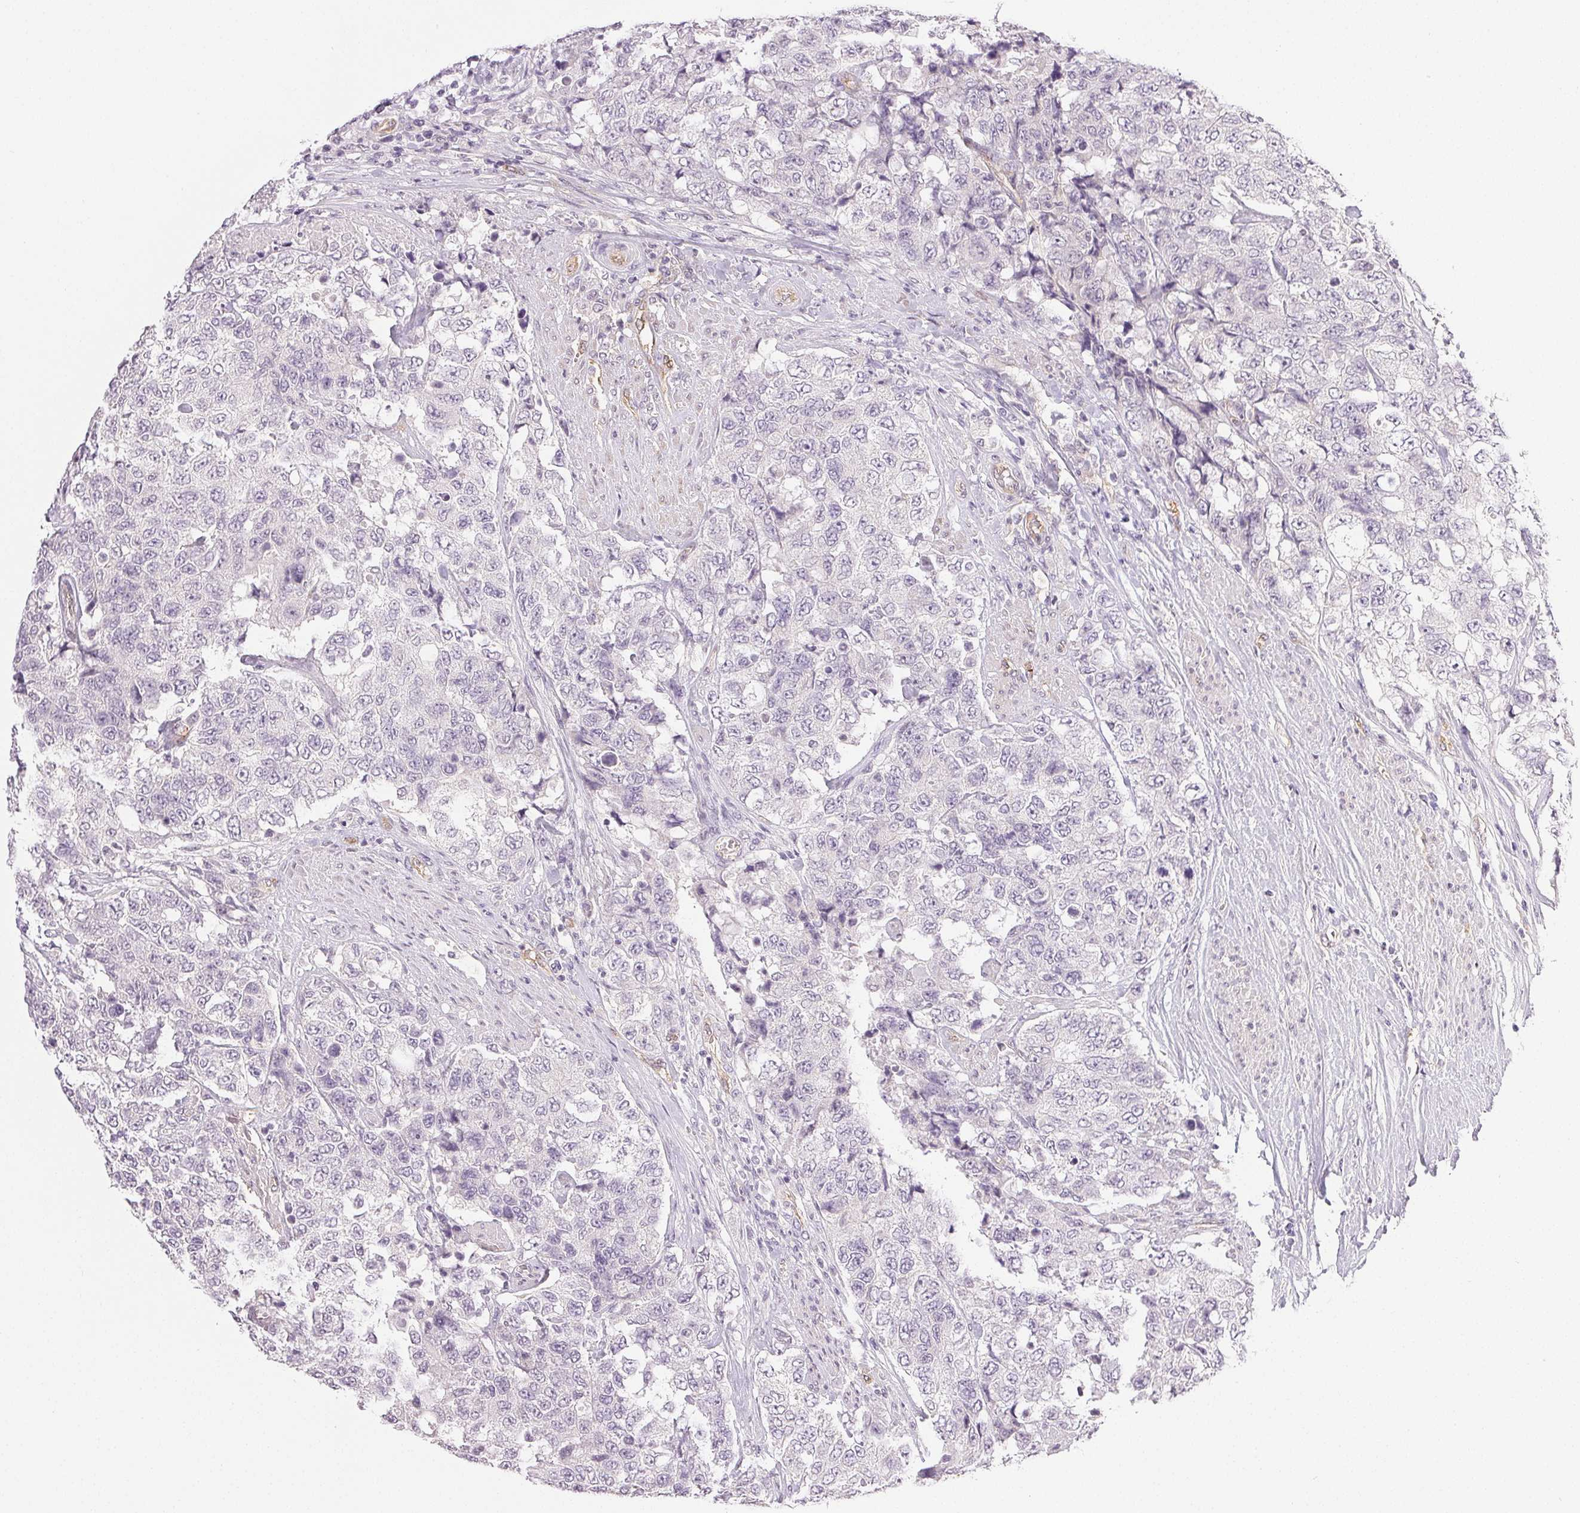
{"staining": {"intensity": "negative", "quantity": "none", "location": "none"}, "tissue": "urothelial cancer", "cell_type": "Tumor cells", "image_type": "cancer", "snomed": [{"axis": "morphology", "description": "Urothelial carcinoma, High grade"}, {"axis": "topography", "description": "Urinary bladder"}], "caption": "Immunohistochemistry histopathology image of neoplastic tissue: urothelial carcinoma (high-grade) stained with DAB (3,3'-diaminobenzidine) reveals no significant protein staining in tumor cells.", "gene": "PLCB1", "patient": {"sex": "female", "age": 78}}